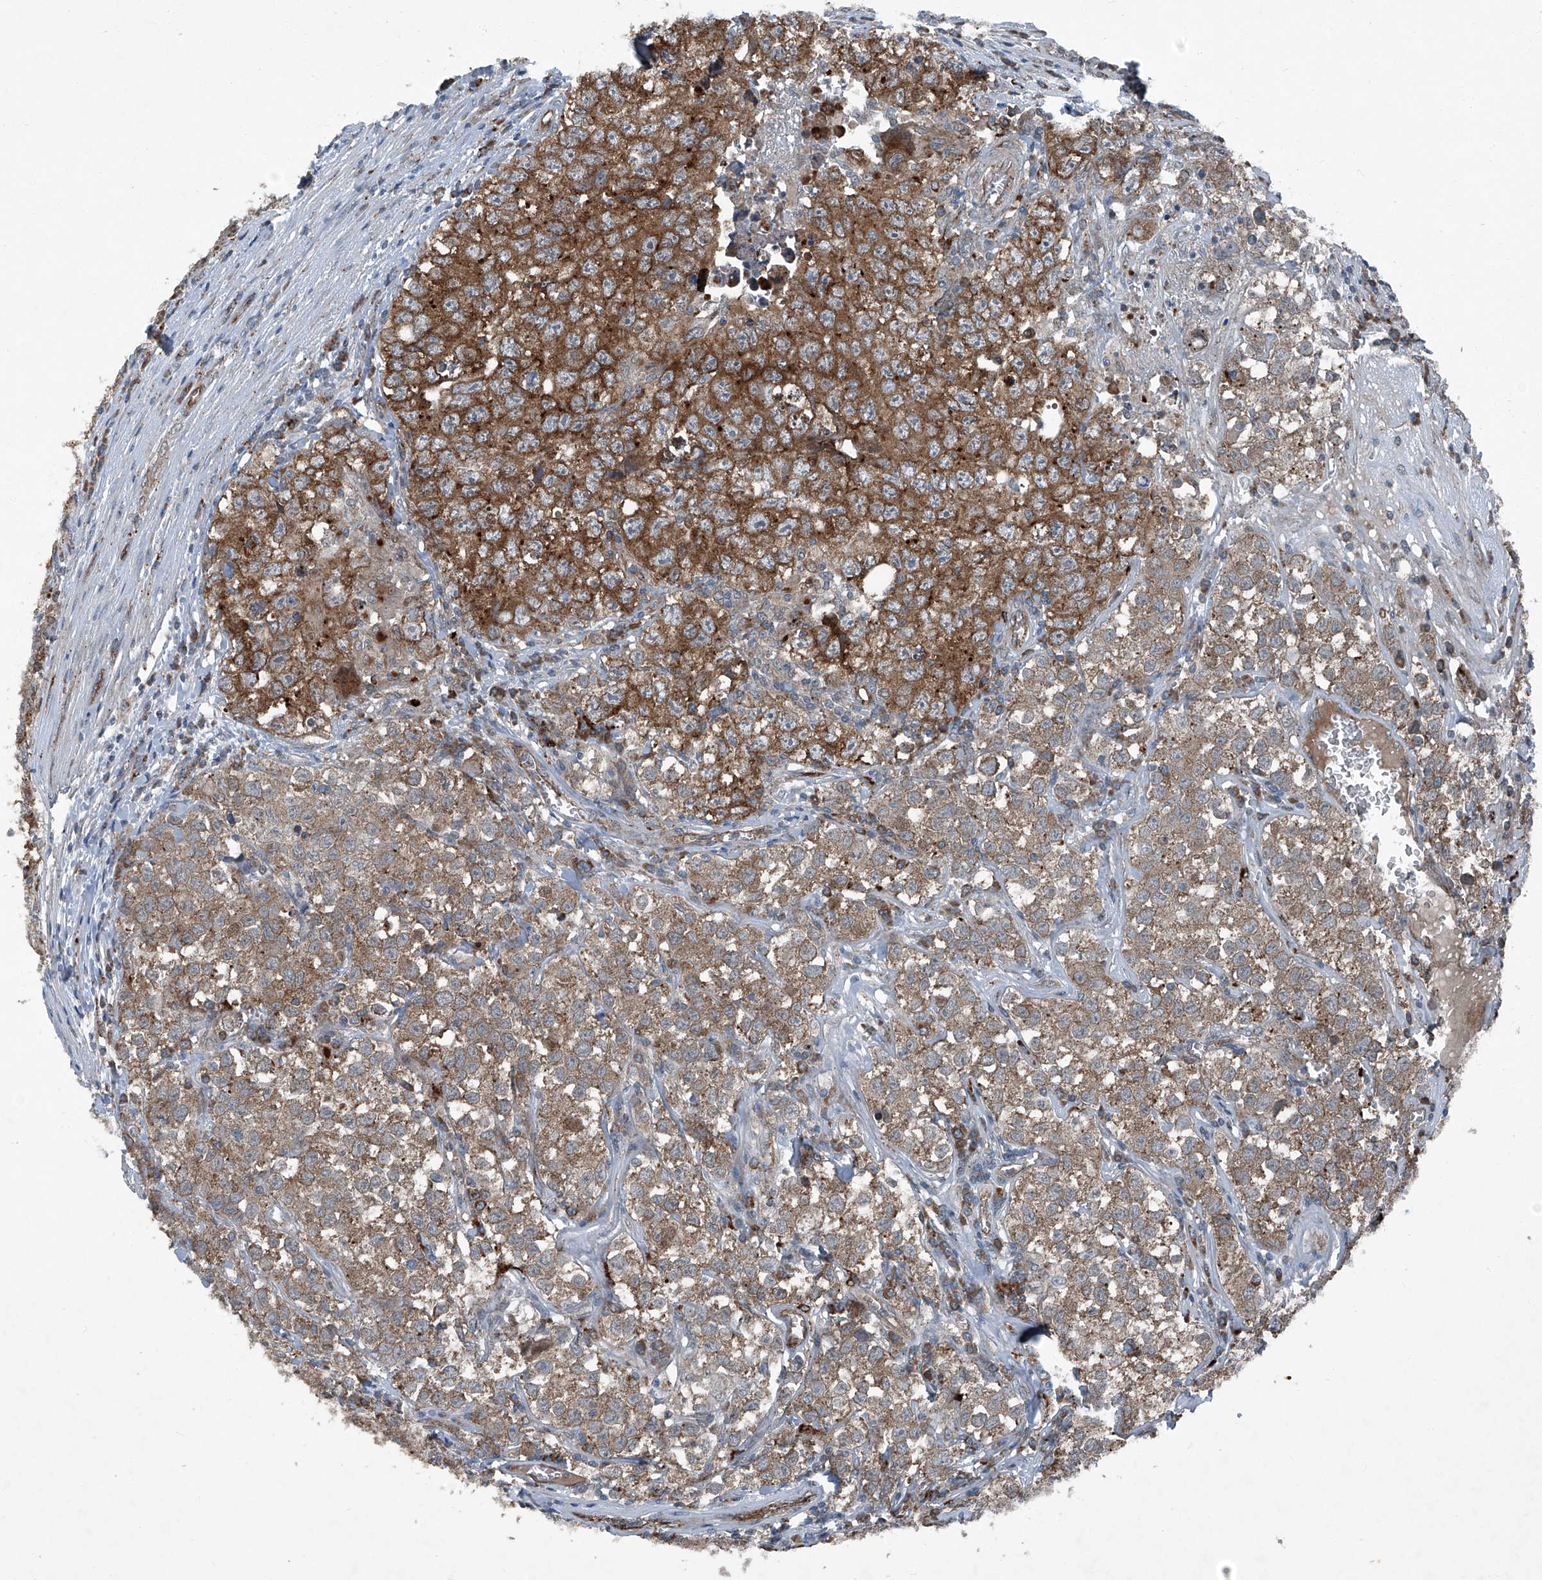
{"staining": {"intensity": "moderate", "quantity": ">75%", "location": "cytoplasmic/membranous"}, "tissue": "testis cancer", "cell_type": "Tumor cells", "image_type": "cancer", "snomed": [{"axis": "morphology", "description": "Seminoma, NOS"}, {"axis": "morphology", "description": "Carcinoma, Embryonal, NOS"}, {"axis": "topography", "description": "Testis"}], "caption": "The immunohistochemical stain labels moderate cytoplasmic/membranous expression in tumor cells of embryonal carcinoma (testis) tissue. (Brightfield microscopy of DAB IHC at high magnification).", "gene": "SENP2", "patient": {"sex": "male", "age": 43}}